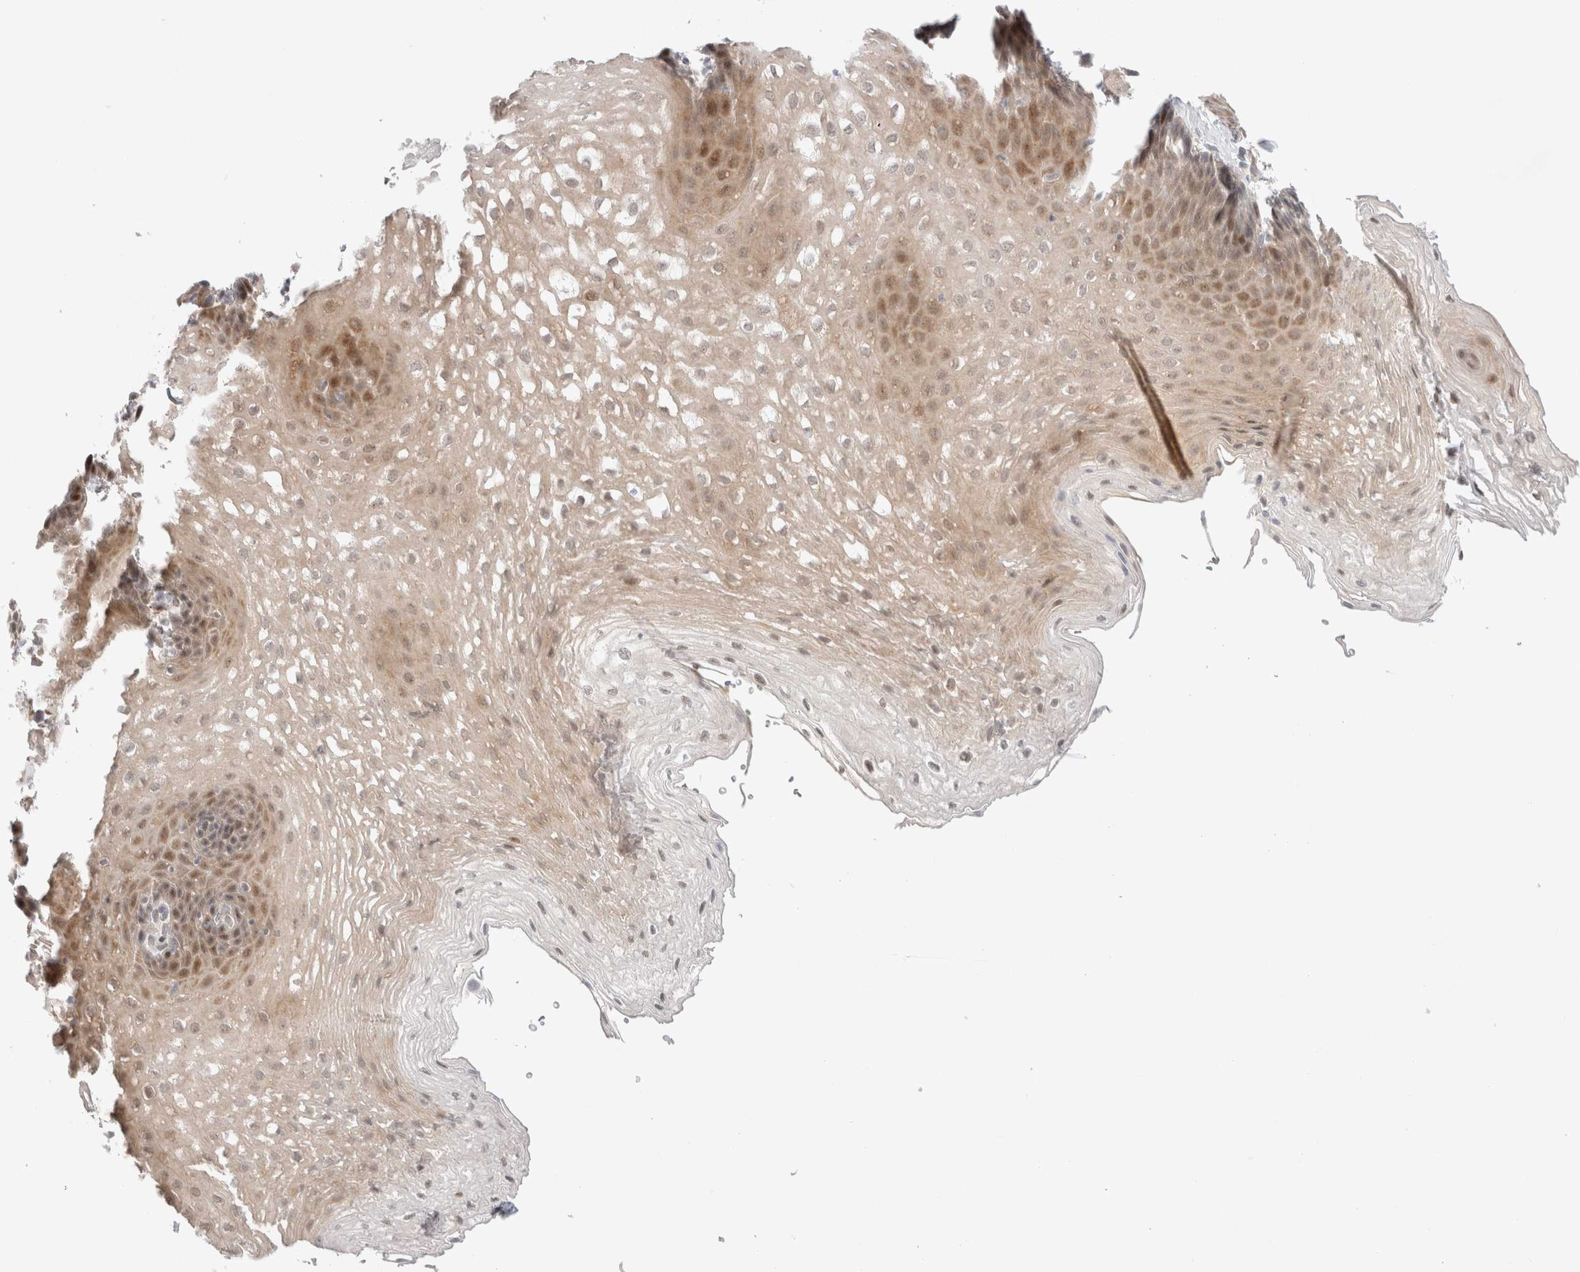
{"staining": {"intensity": "moderate", "quantity": "<25%", "location": "cytoplasmic/membranous,nuclear"}, "tissue": "esophagus", "cell_type": "Squamous epithelial cells", "image_type": "normal", "snomed": [{"axis": "morphology", "description": "Normal tissue, NOS"}, {"axis": "topography", "description": "Esophagus"}], "caption": "Immunohistochemical staining of normal esophagus displays moderate cytoplasmic/membranous,nuclear protein positivity in approximately <25% of squamous epithelial cells.", "gene": "VPS28", "patient": {"sex": "female", "age": 66}}